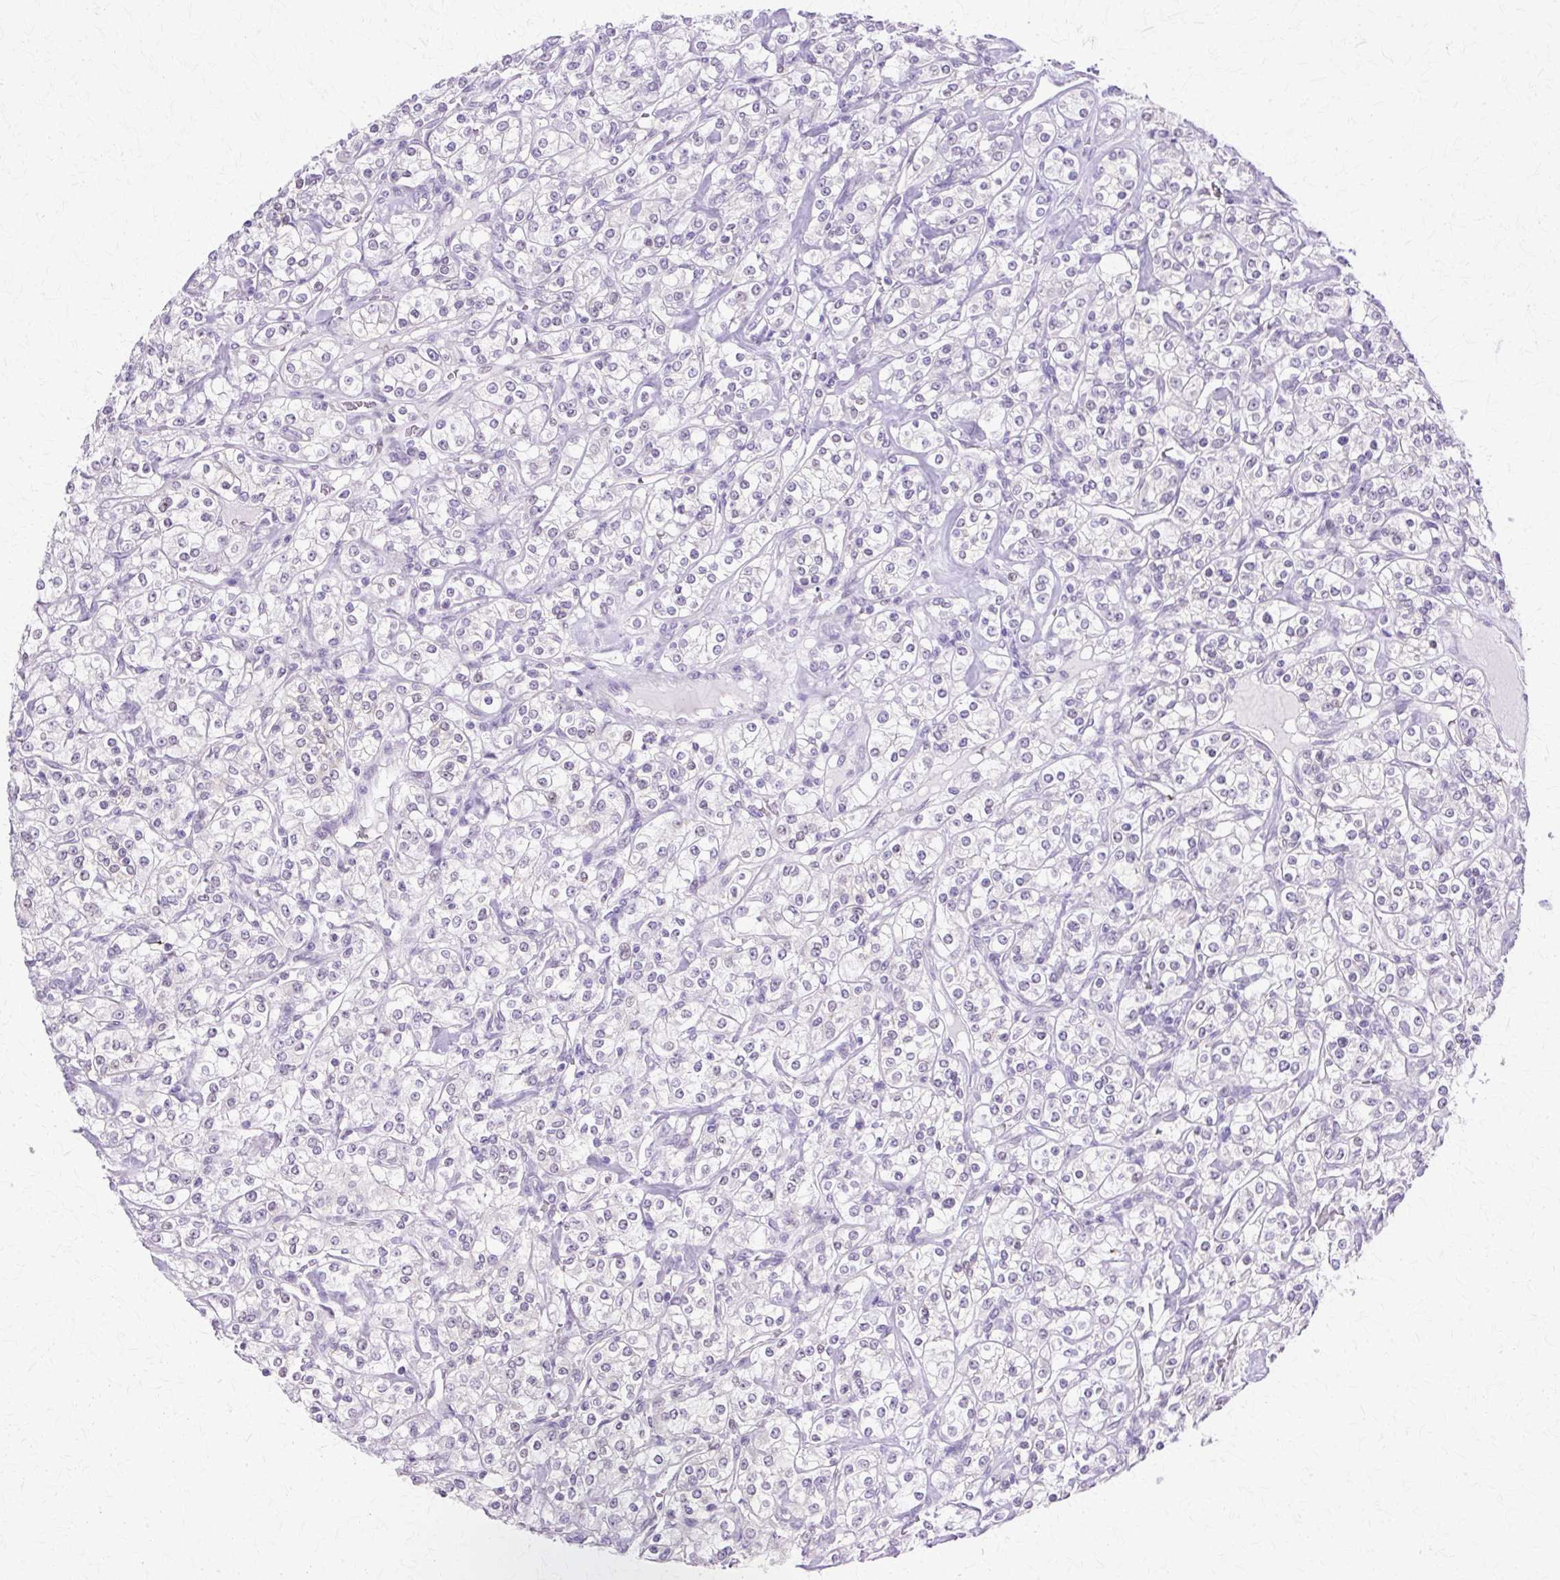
{"staining": {"intensity": "negative", "quantity": "none", "location": "none"}, "tissue": "renal cancer", "cell_type": "Tumor cells", "image_type": "cancer", "snomed": [{"axis": "morphology", "description": "Adenocarcinoma, NOS"}, {"axis": "topography", "description": "Kidney"}], "caption": "A micrograph of renal adenocarcinoma stained for a protein exhibits no brown staining in tumor cells.", "gene": "HSPA8", "patient": {"sex": "male", "age": 77}}